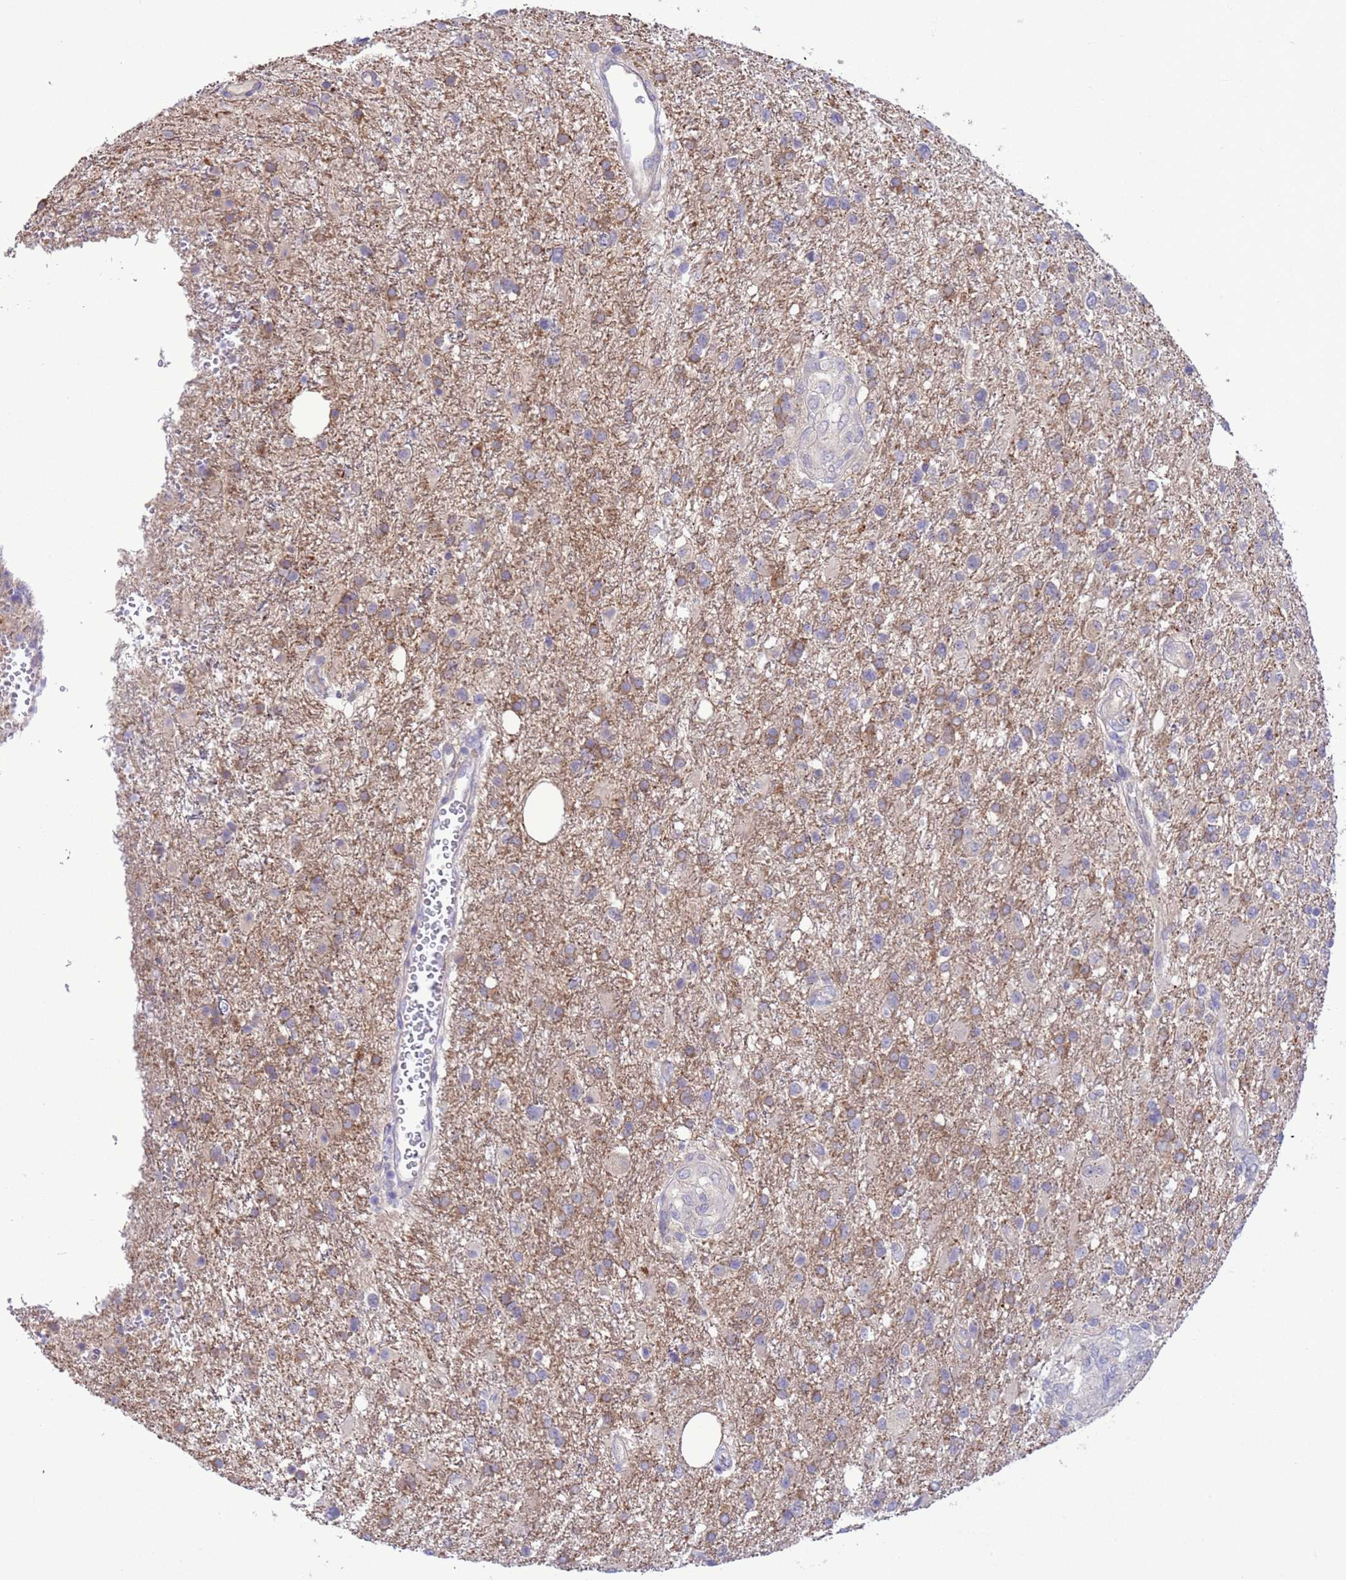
{"staining": {"intensity": "moderate", "quantity": "<25%", "location": "cytoplasmic/membranous"}, "tissue": "glioma", "cell_type": "Tumor cells", "image_type": "cancer", "snomed": [{"axis": "morphology", "description": "Glioma, malignant, High grade"}, {"axis": "topography", "description": "Brain"}], "caption": "The micrograph demonstrates staining of high-grade glioma (malignant), revealing moderate cytoplasmic/membranous protein positivity (brown color) within tumor cells.", "gene": "GJA10", "patient": {"sex": "male", "age": 56}}